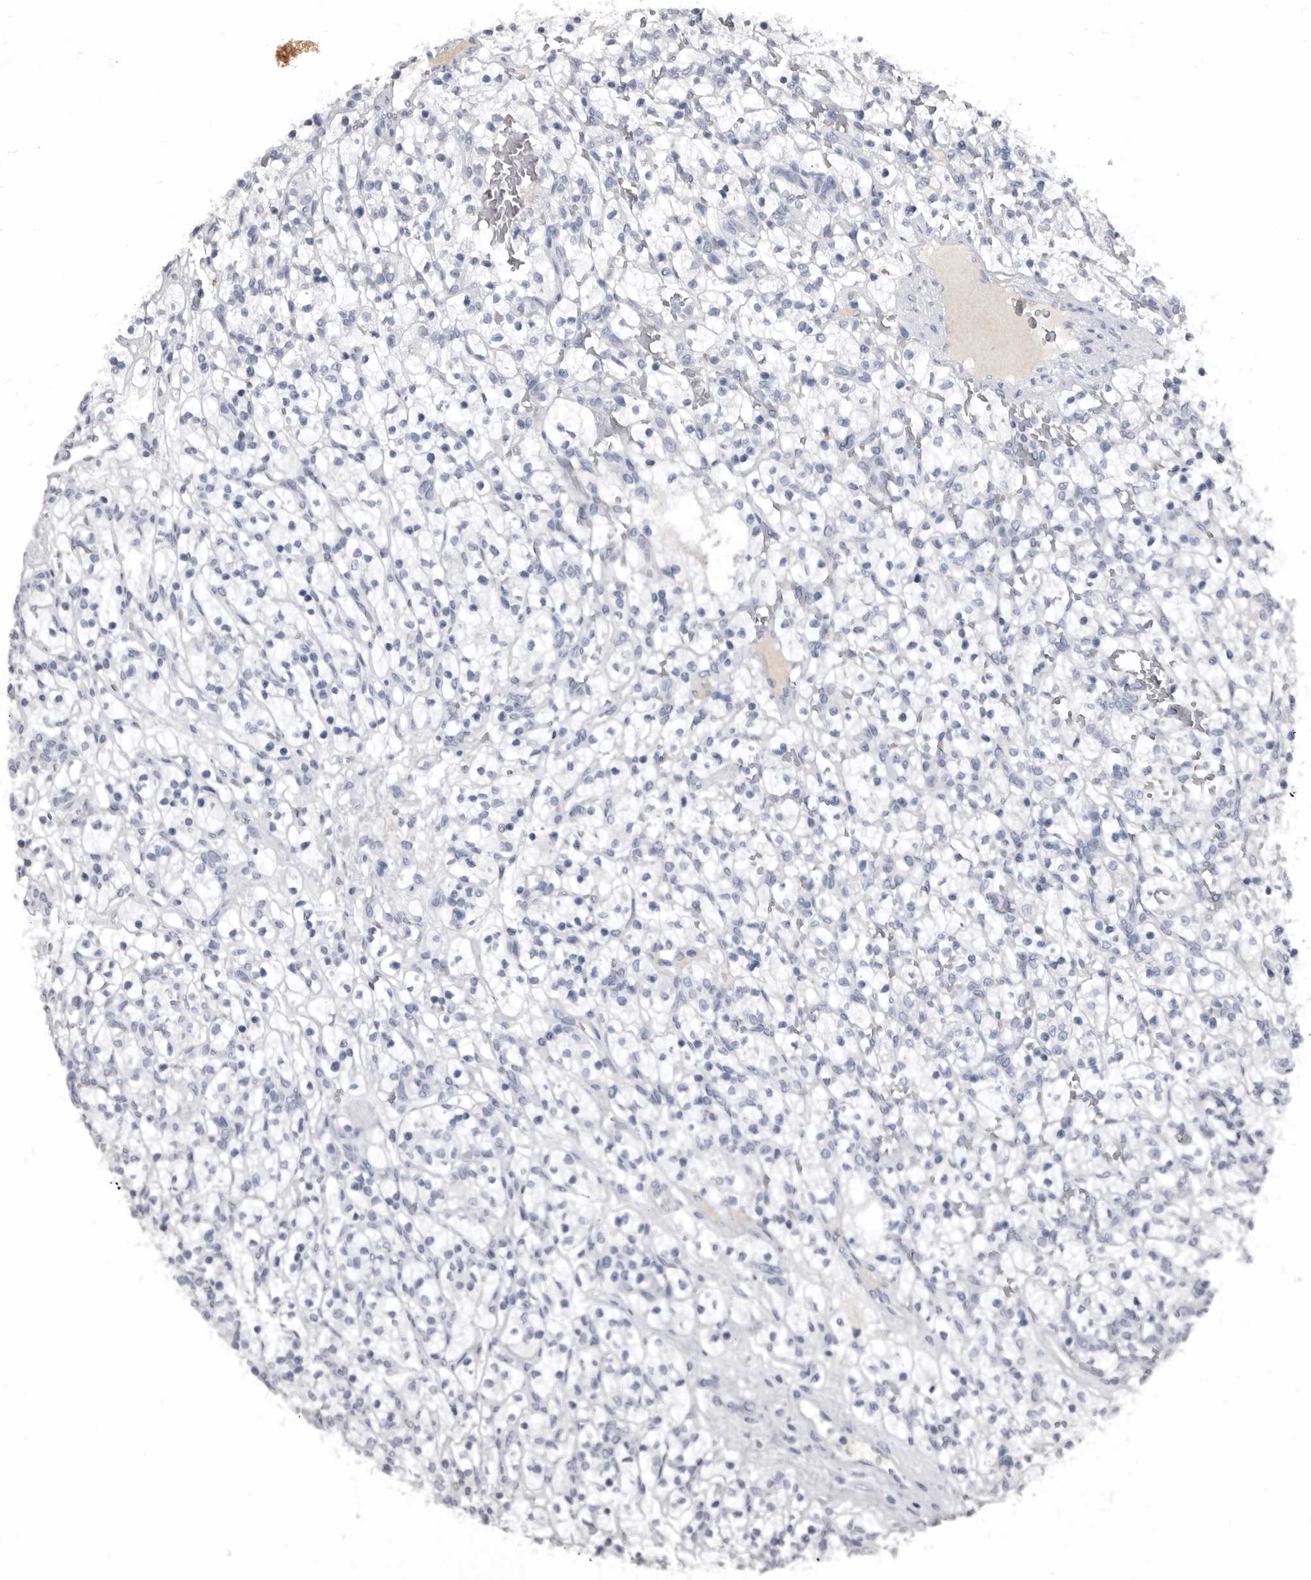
{"staining": {"intensity": "negative", "quantity": "none", "location": "none"}, "tissue": "renal cancer", "cell_type": "Tumor cells", "image_type": "cancer", "snomed": [{"axis": "morphology", "description": "Adenocarcinoma, NOS"}, {"axis": "topography", "description": "Kidney"}], "caption": "An image of human renal cancer is negative for staining in tumor cells.", "gene": "GREB1", "patient": {"sex": "female", "age": 57}}